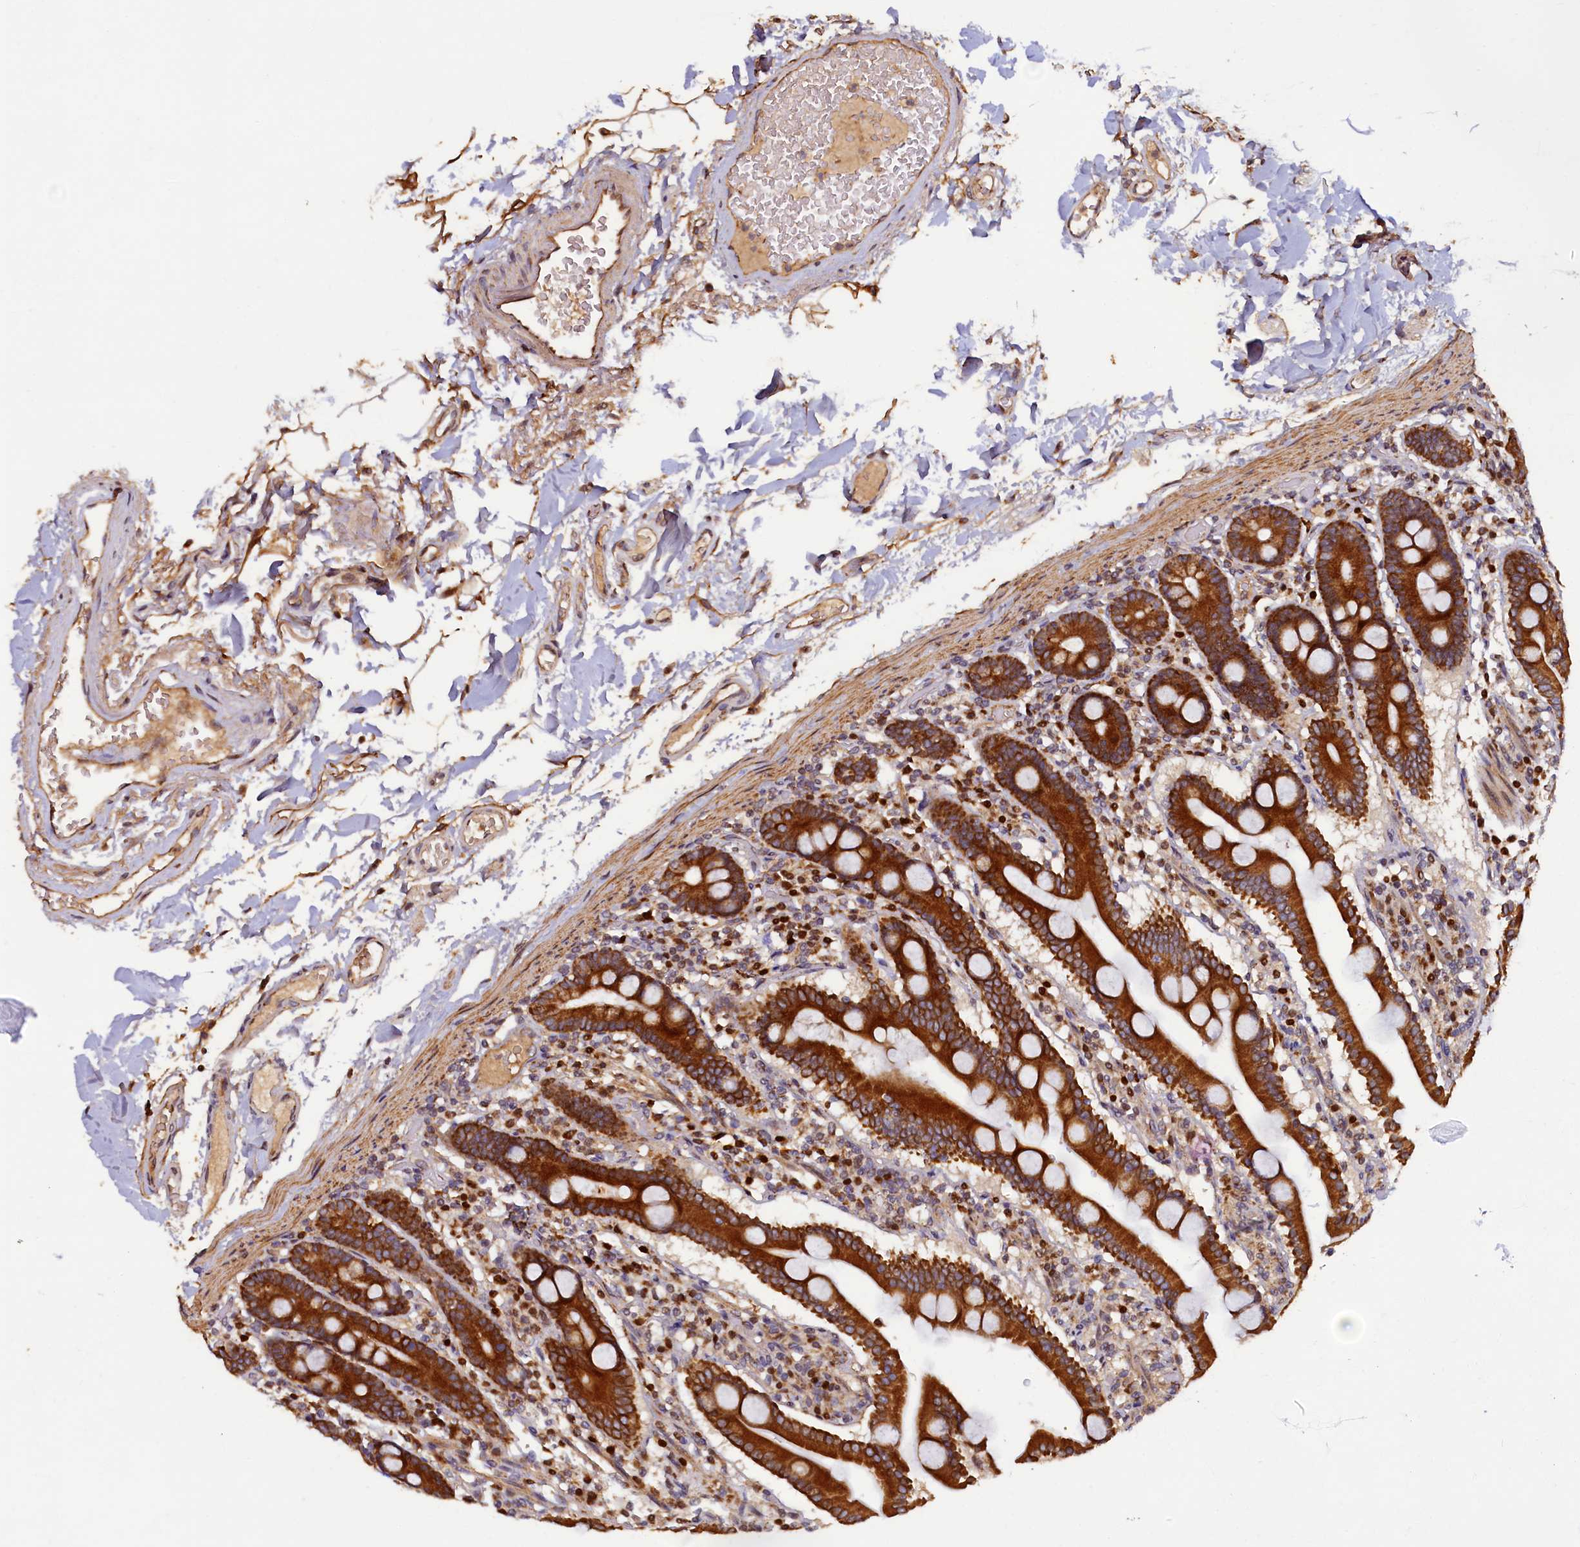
{"staining": {"intensity": "strong", "quantity": ">75%", "location": "cytoplasmic/membranous"}, "tissue": "duodenum", "cell_type": "Glandular cells", "image_type": "normal", "snomed": [{"axis": "morphology", "description": "Normal tissue, NOS"}, {"axis": "topography", "description": "Duodenum"}], "caption": "Immunohistochemical staining of normal human duodenum demonstrates >75% levels of strong cytoplasmic/membranous protein staining in approximately >75% of glandular cells. Nuclei are stained in blue.", "gene": "NCKAP5L", "patient": {"sex": "male", "age": 55}}